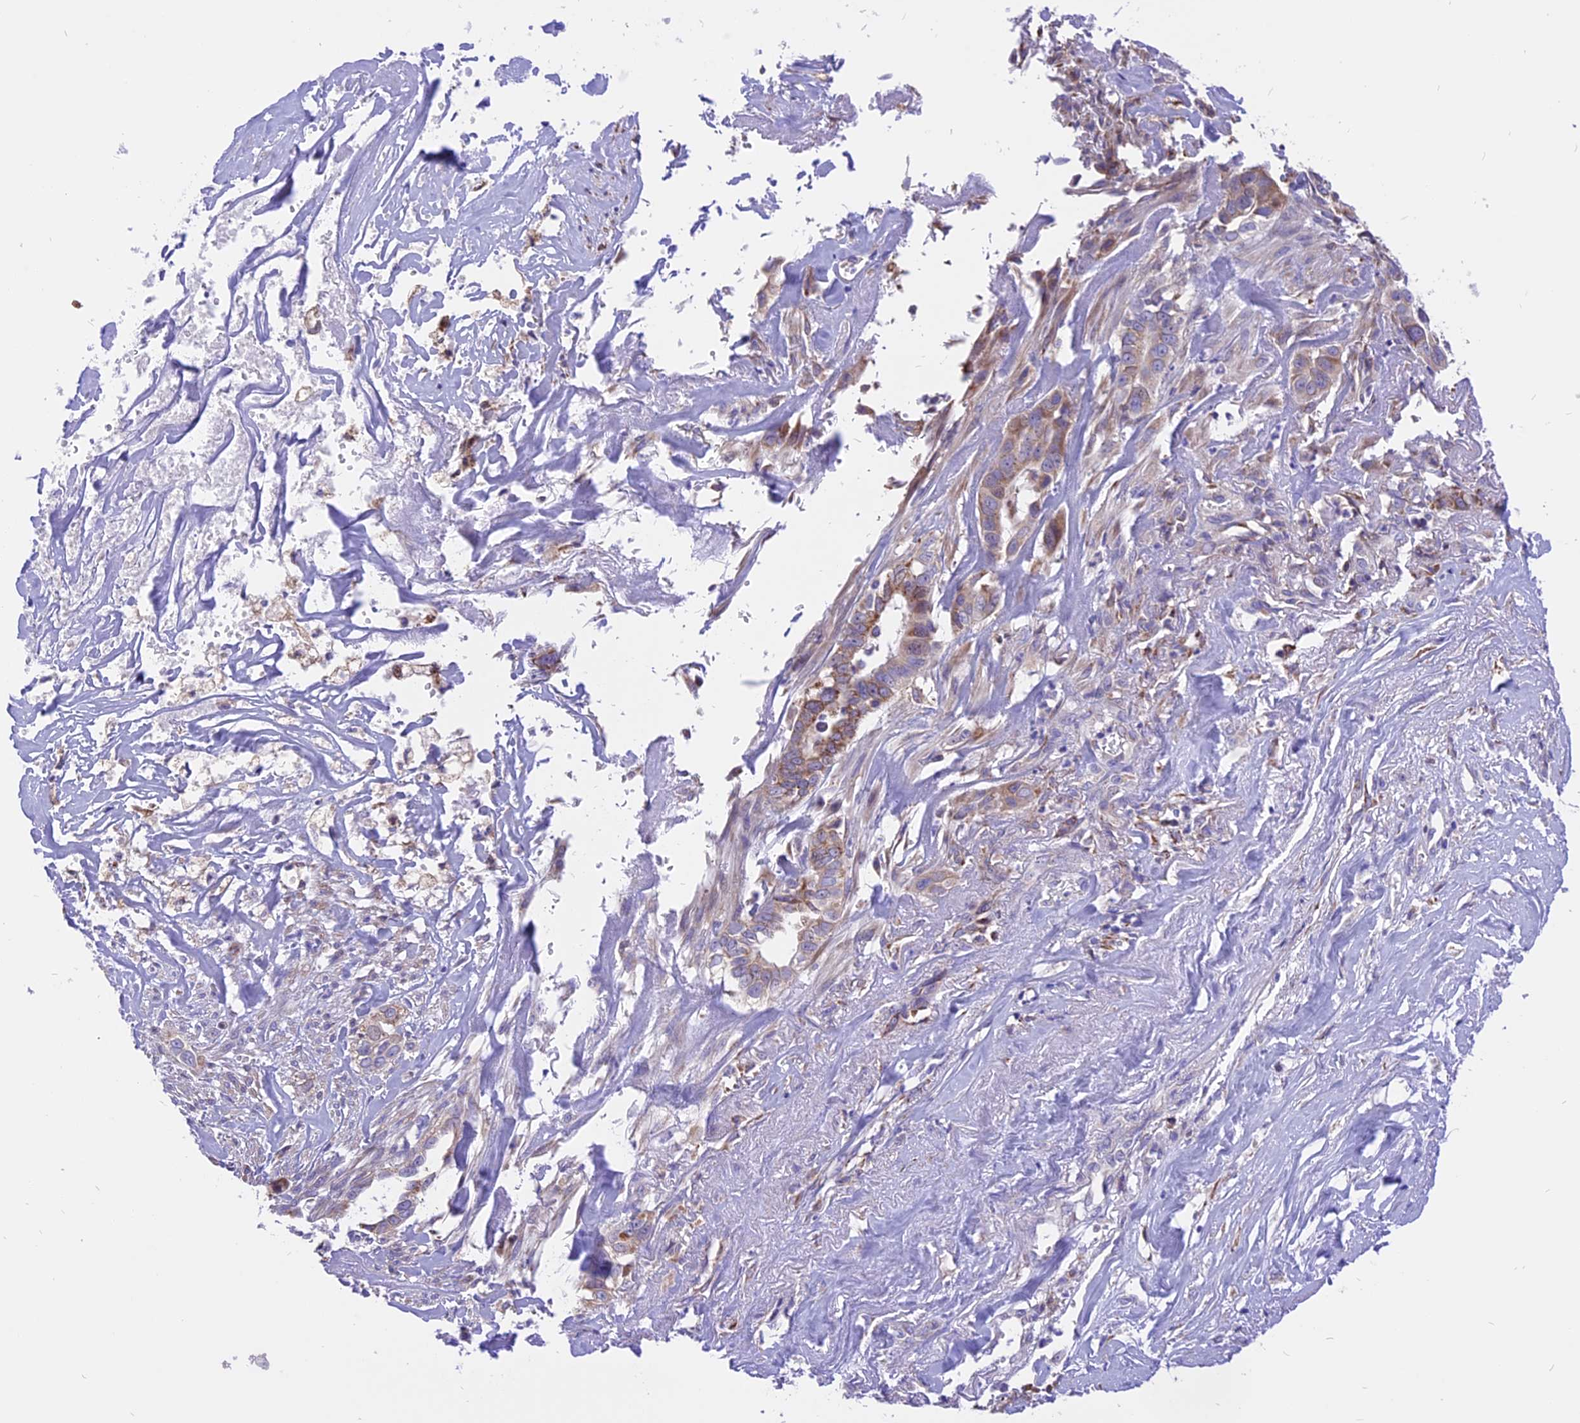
{"staining": {"intensity": "moderate", "quantity": "<25%", "location": "cytoplasmic/membranous"}, "tissue": "liver cancer", "cell_type": "Tumor cells", "image_type": "cancer", "snomed": [{"axis": "morphology", "description": "Cholangiocarcinoma"}, {"axis": "topography", "description": "Liver"}], "caption": "Cholangiocarcinoma (liver) was stained to show a protein in brown. There is low levels of moderate cytoplasmic/membranous staining in about <25% of tumor cells. (brown staining indicates protein expression, while blue staining denotes nuclei).", "gene": "ARMCX6", "patient": {"sex": "female", "age": 79}}